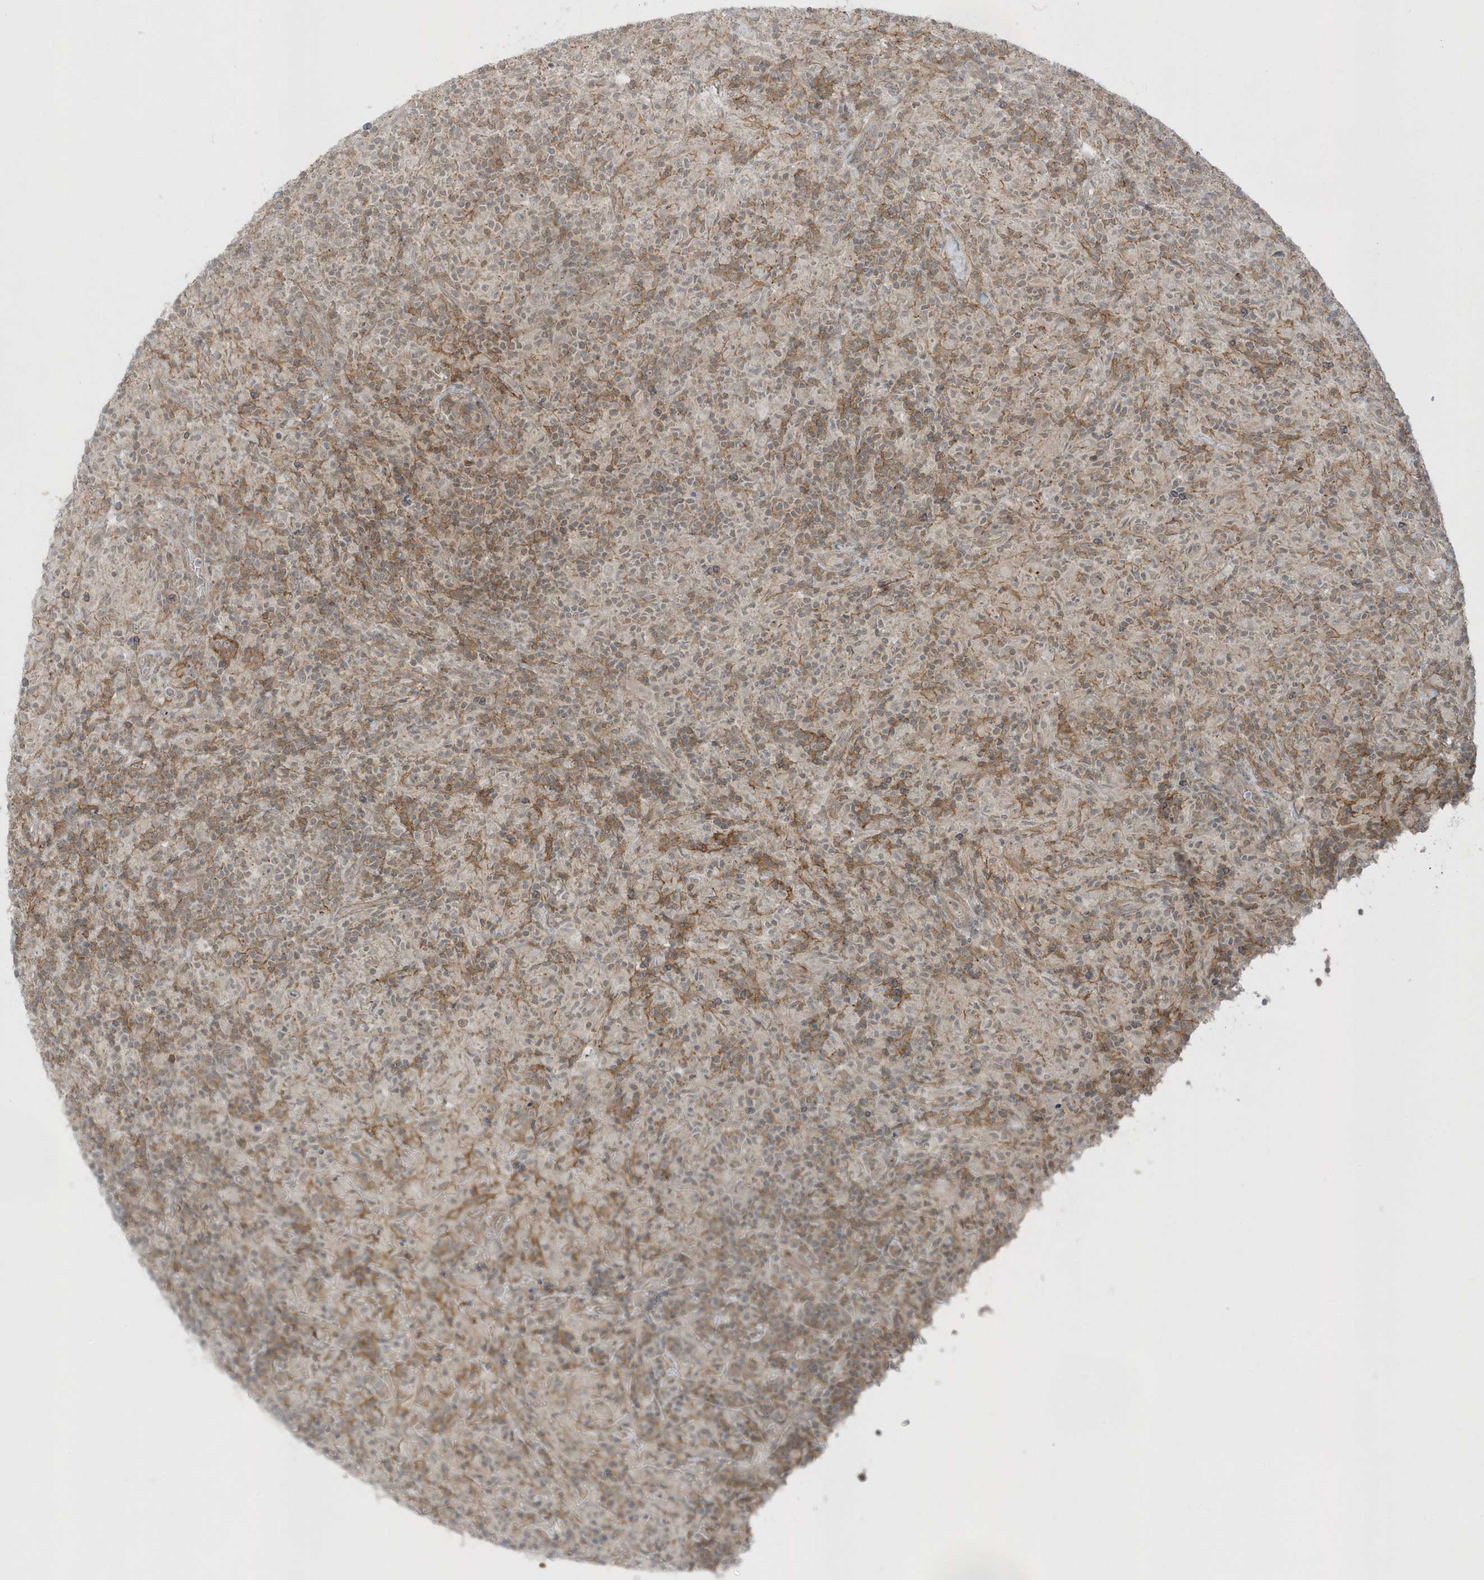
{"staining": {"intensity": "negative", "quantity": "none", "location": "none"}, "tissue": "lymphoma", "cell_type": "Tumor cells", "image_type": "cancer", "snomed": [{"axis": "morphology", "description": "Hodgkin's disease, NOS"}, {"axis": "topography", "description": "Lymph node"}], "caption": "Tumor cells show no significant expression in lymphoma.", "gene": "PARD3B", "patient": {"sex": "male", "age": 70}}